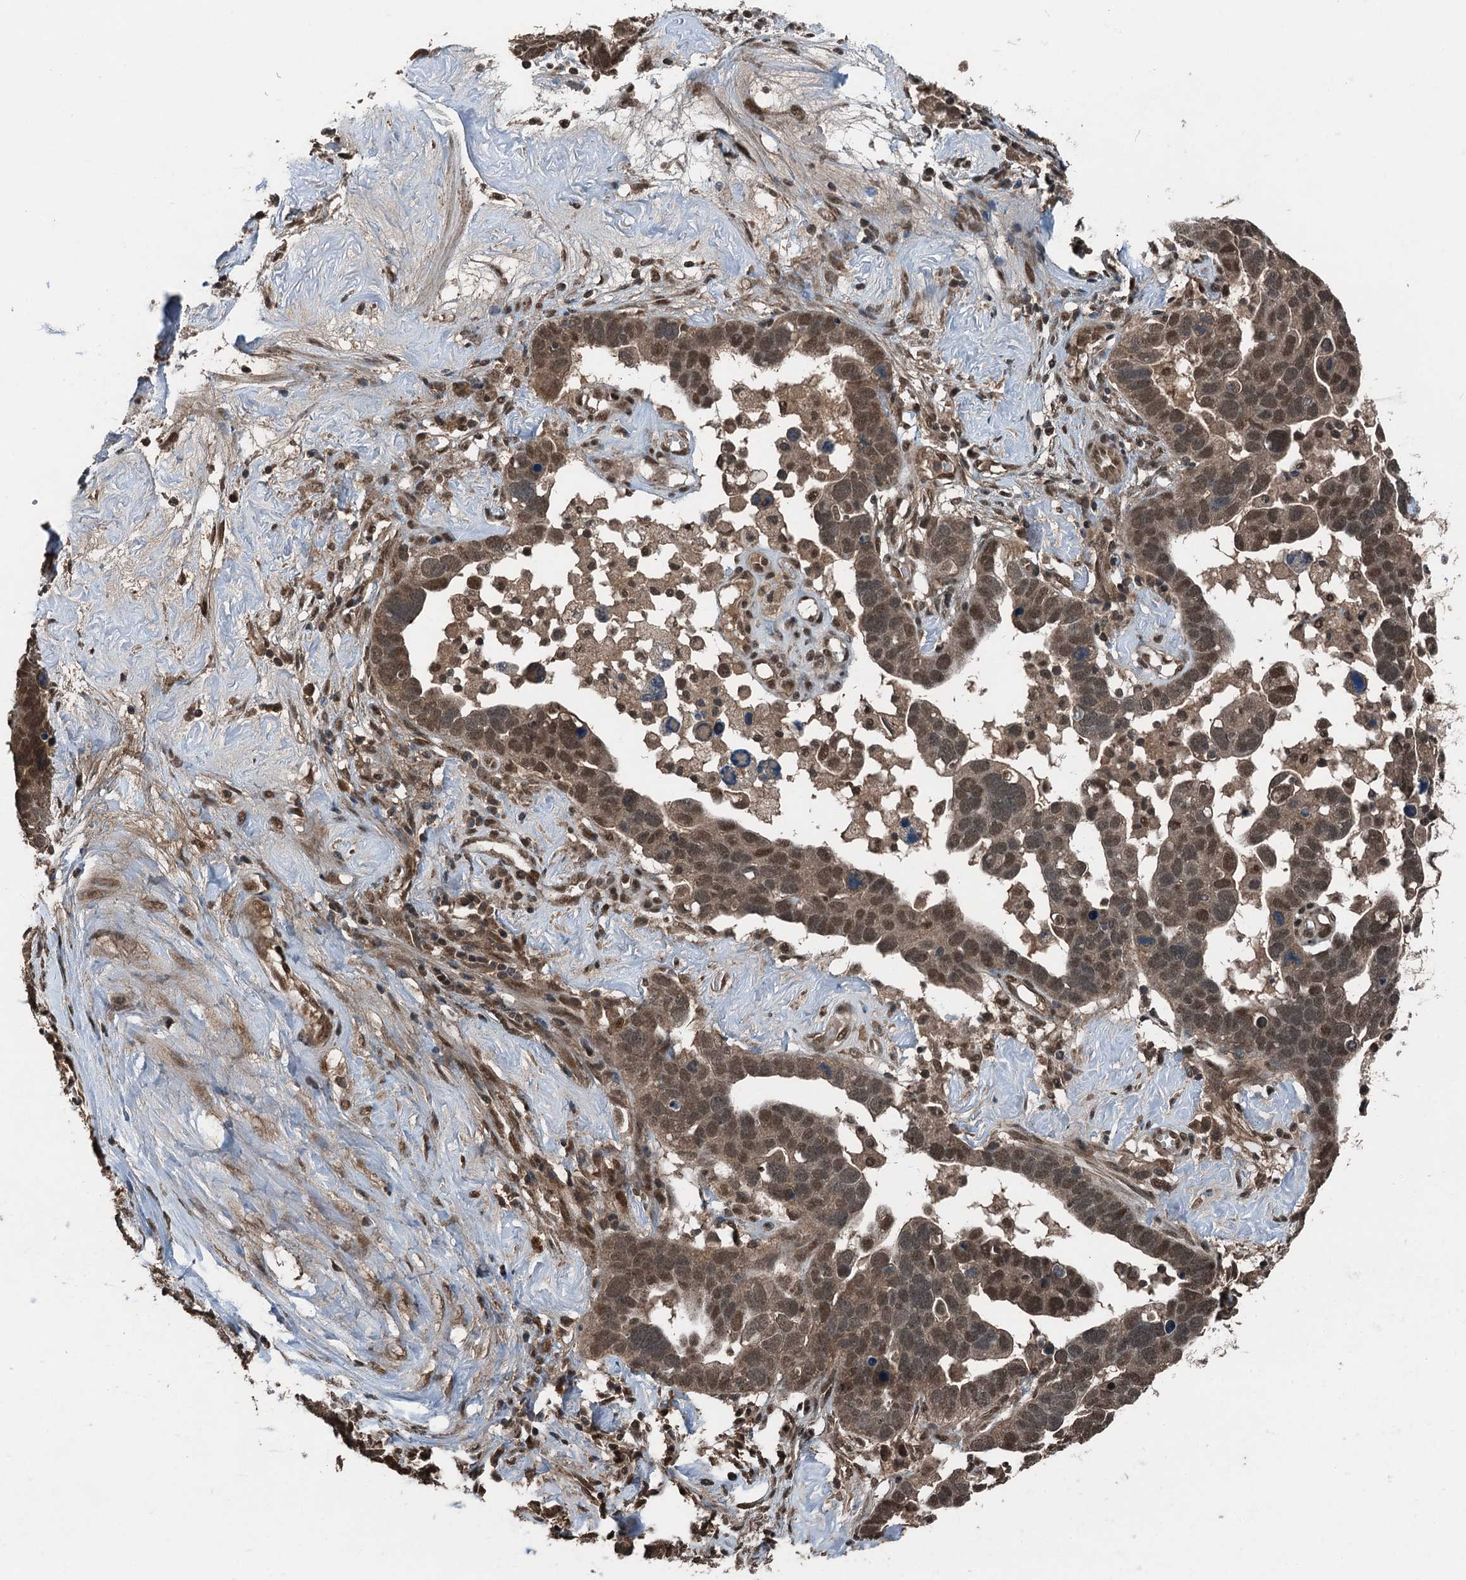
{"staining": {"intensity": "moderate", "quantity": "25%-75%", "location": "nuclear"}, "tissue": "ovarian cancer", "cell_type": "Tumor cells", "image_type": "cancer", "snomed": [{"axis": "morphology", "description": "Cystadenocarcinoma, serous, NOS"}, {"axis": "topography", "description": "Ovary"}], "caption": "Ovarian serous cystadenocarcinoma tissue exhibits moderate nuclear positivity in approximately 25%-75% of tumor cells", "gene": "UBXN6", "patient": {"sex": "female", "age": 54}}